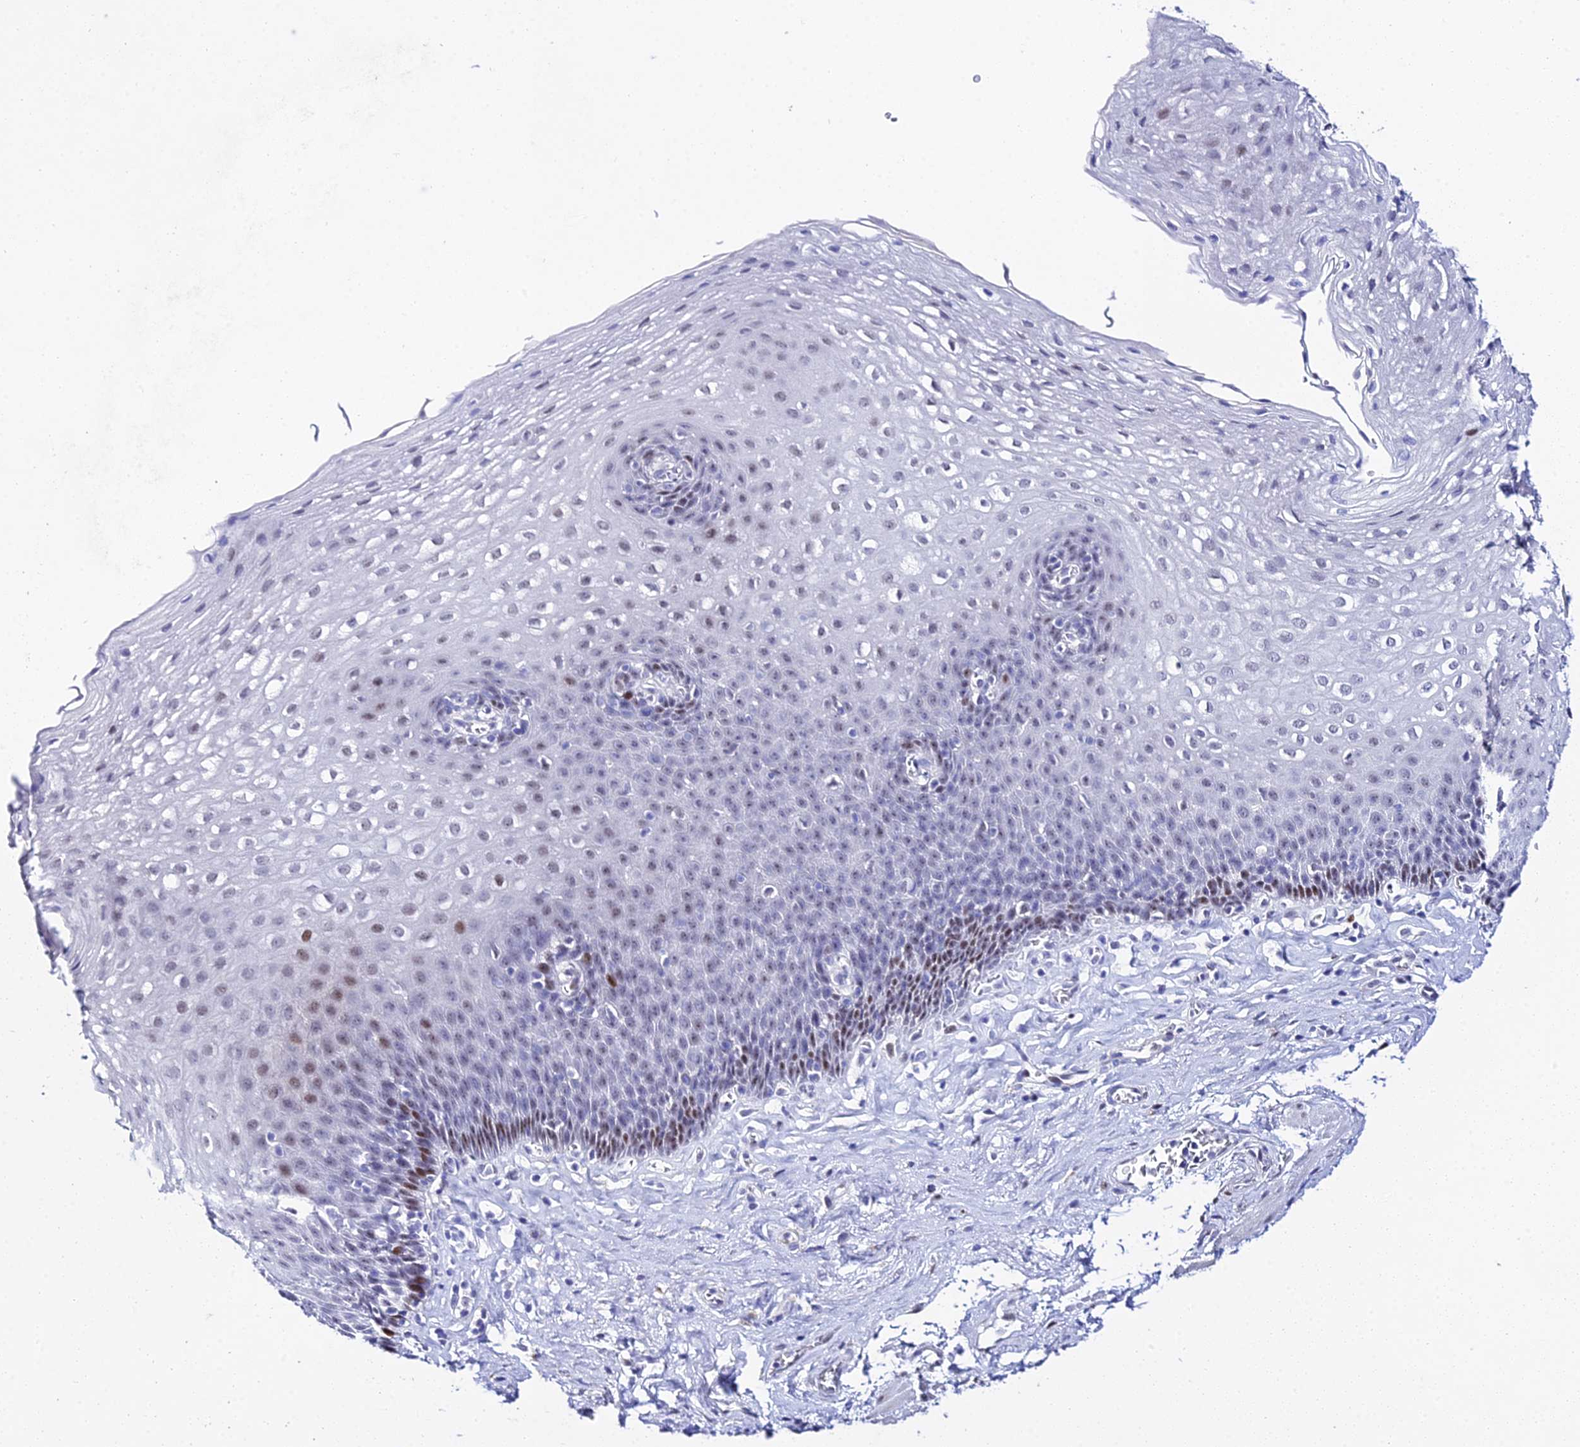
{"staining": {"intensity": "moderate", "quantity": "<25%", "location": "nuclear"}, "tissue": "esophagus", "cell_type": "Squamous epithelial cells", "image_type": "normal", "snomed": [{"axis": "morphology", "description": "Normal tissue, NOS"}, {"axis": "topography", "description": "Esophagus"}], "caption": "This is a photomicrograph of immunohistochemistry (IHC) staining of benign esophagus, which shows moderate staining in the nuclear of squamous epithelial cells.", "gene": "POFUT2", "patient": {"sex": "female", "age": 66}}